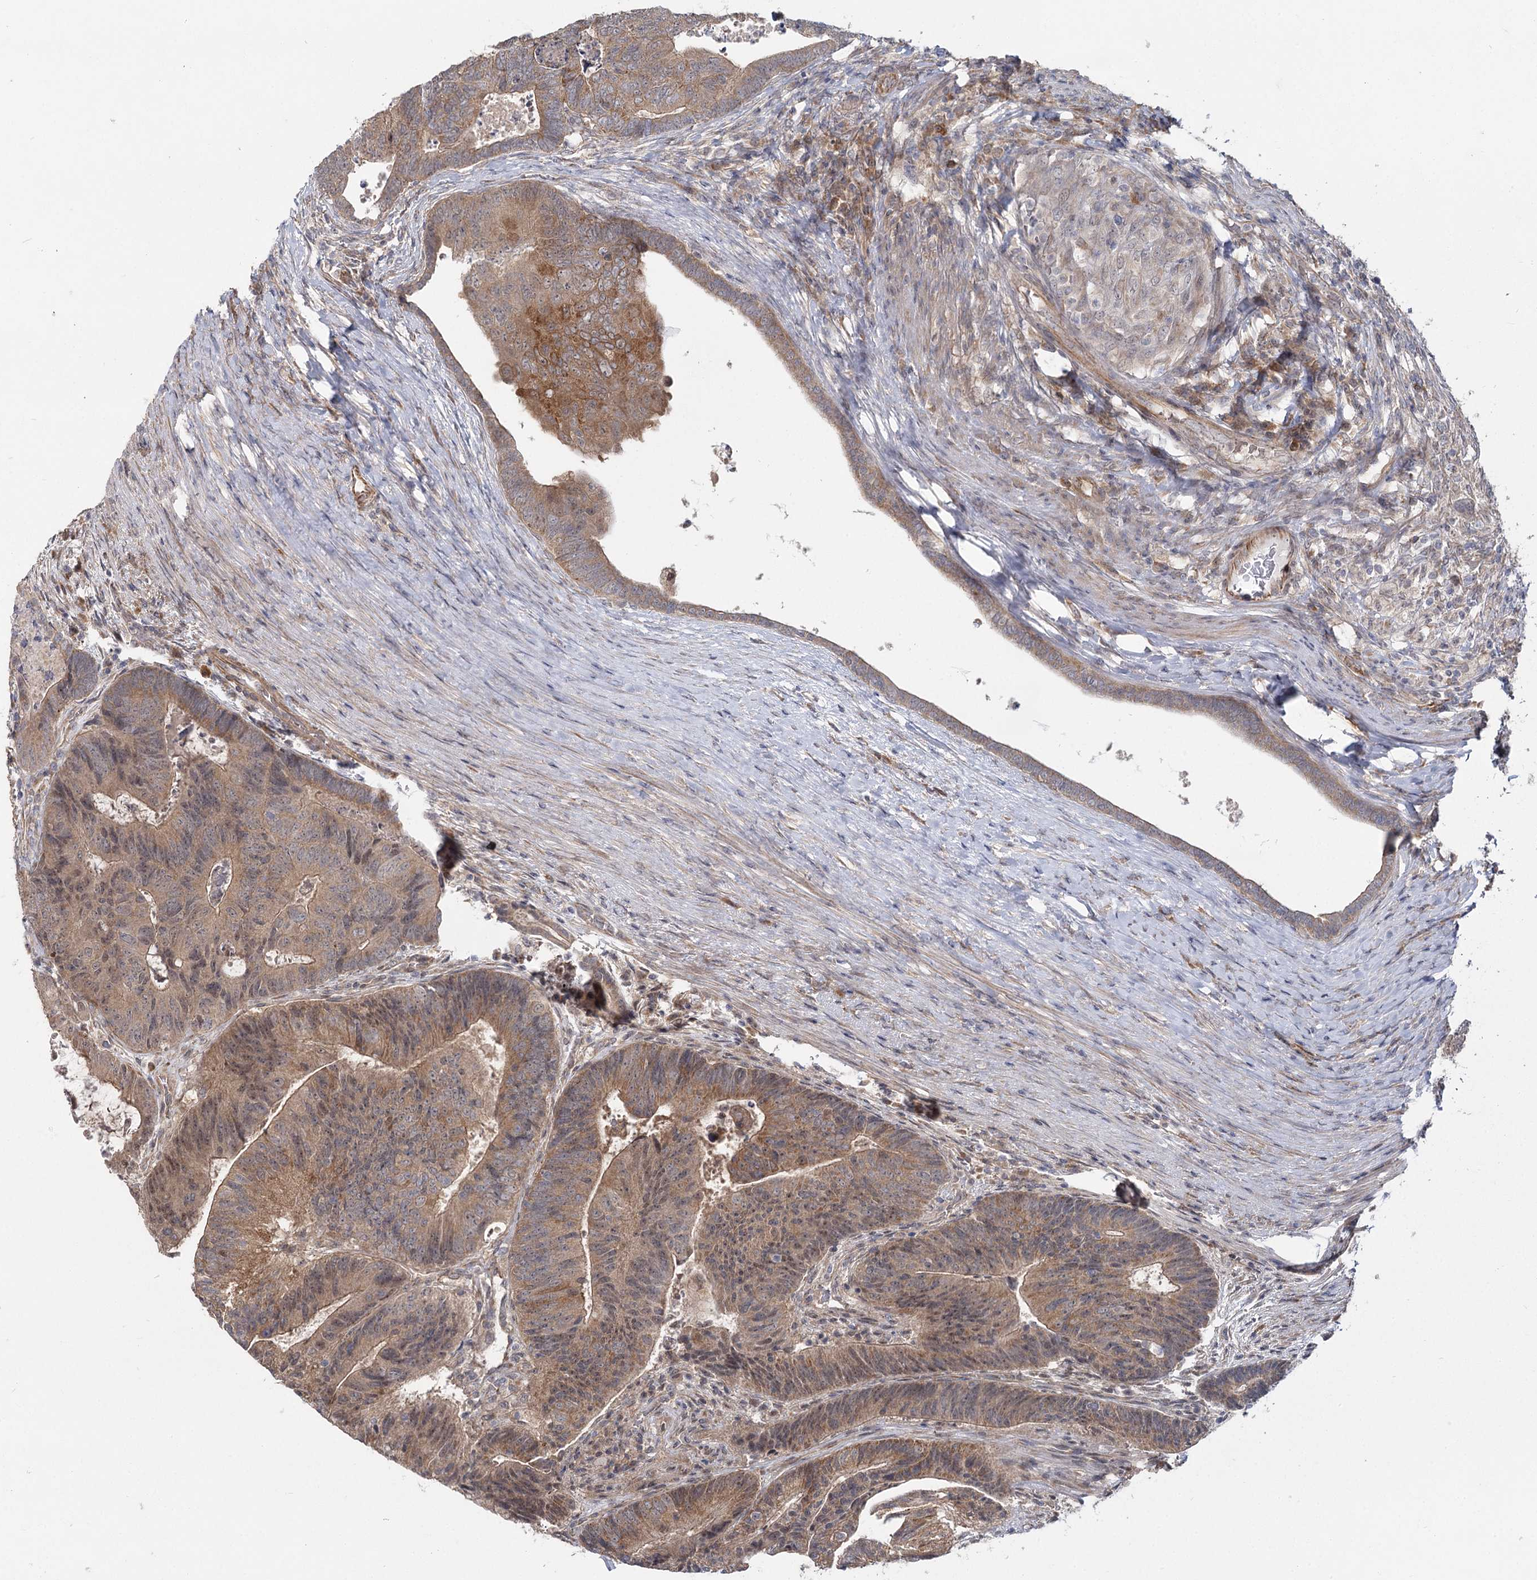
{"staining": {"intensity": "moderate", "quantity": ">75%", "location": "cytoplasmic/membranous"}, "tissue": "colorectal cancer", "cell_type": "Tumor cells", "image_type": "cancer", "snomed": [{"axis": "morphology", "description": "Adenocarcinoma, NOS"}, {"axis": "topography", "description": "Colon"}], "caption": "A brown stain highlights moderate cytoplasmic/membranous staining of a protein in colorectal cancer (adenocarcinoma) tumor cells. Using DAB (brown) and hematoxylin (blue) stains, captured at high magnification using brightfield microscopy.", "gene": "TBC1D9B", "patient": {"sex": "female", "age": 67}}